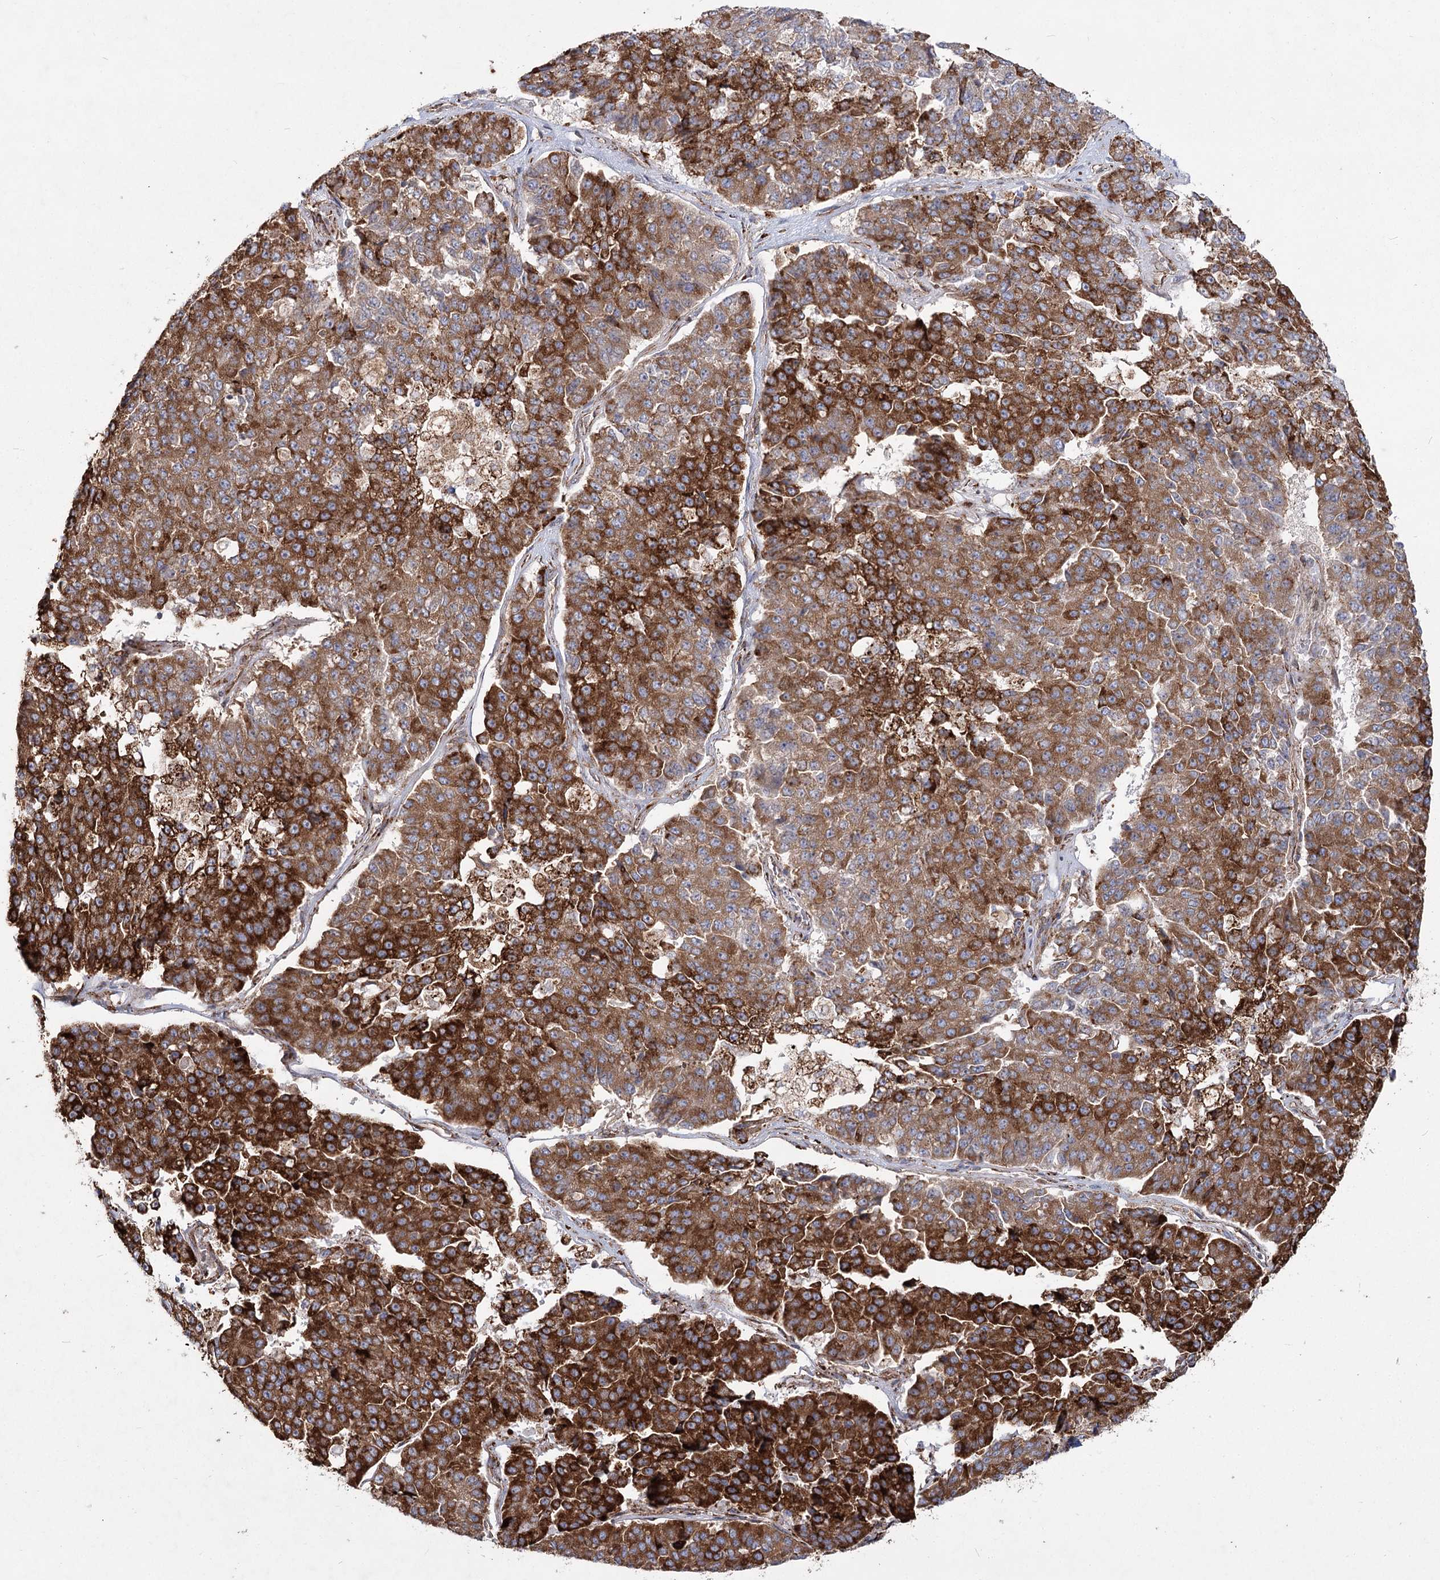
{"staining": {"intensity": "strong", "quantity": ">75%", "location": "cytoplasmic/membranous"}, "tissue": "pancreatic cancer", "cell_type": "Tumor cells", "image_type": "cancer", "snomed": [{"axis": "morphology", "description": "Adenocarcinoma, NOS"}, {"axis": "topography", "description": "Pancreas"}], "caption": "An image of pancreatic cancer stained for a protein displays strong cytoplasmic/membranous brown staining in tumor cells. (IHC, brightfield microscopy, high magnification).", "gene": "NHLRC2", "patient": {"sex": "male", "age": 50}}